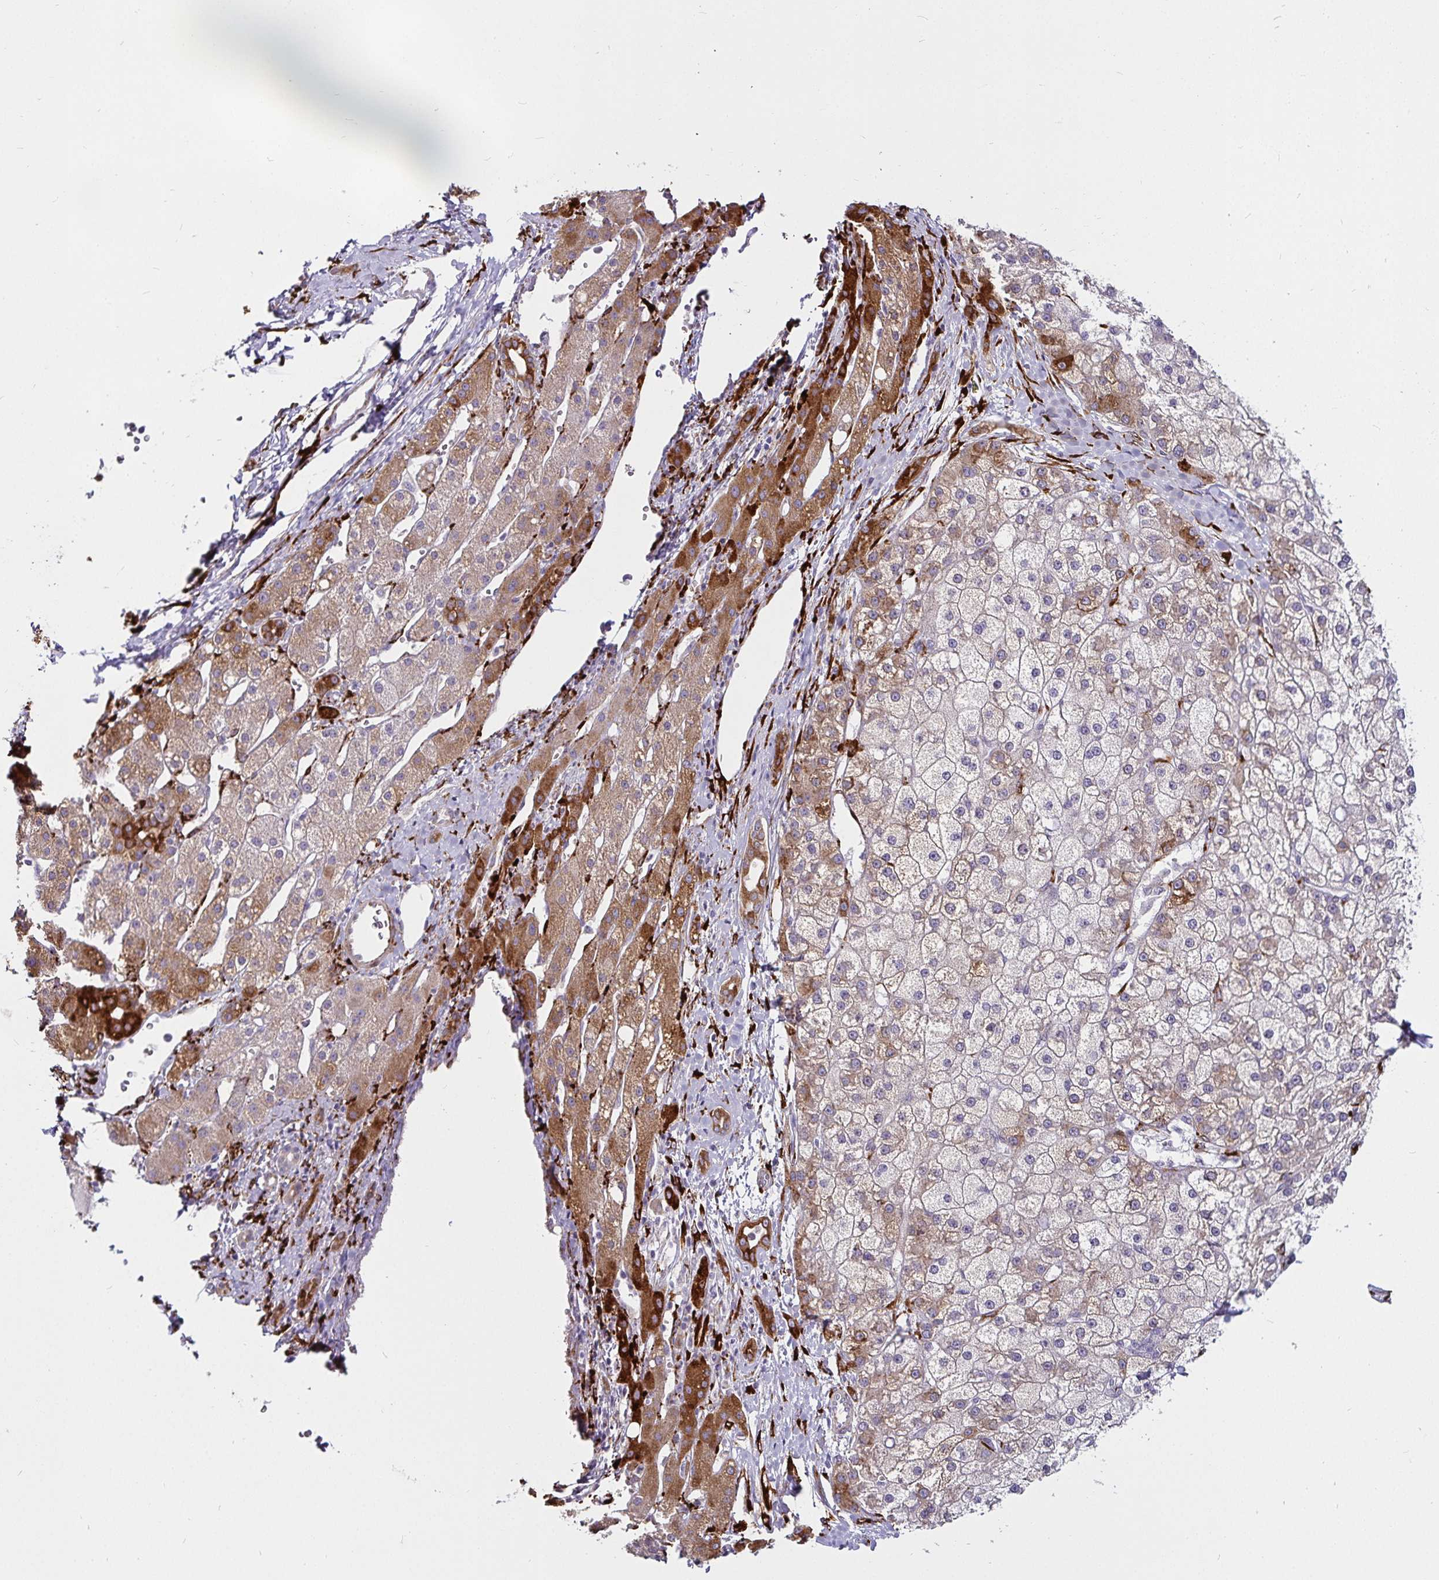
{"staining": {"intensity": "moderate", "quantity": "25%-75%", "location": "cytoplasmic/membranous"}, "tissue": "liver cancer", "cell_type": "Tumor cells", "image_type": "cancer", "snomed": [{"axis": "morphology", "description": "Carcinoma, Hepatocellular, NOS"}, {"axis": "topography", "description": "Liver"}], "caption": "An IHC micrograph of tumor tissue is shown. Protein staining in brown shows moderate cytoplasmic/membranous positivity in hepatocellular carcinoma (liver) within tumor cells.", "gene": "P4HA2", "patient": {"sex": "male", "age": 67}}